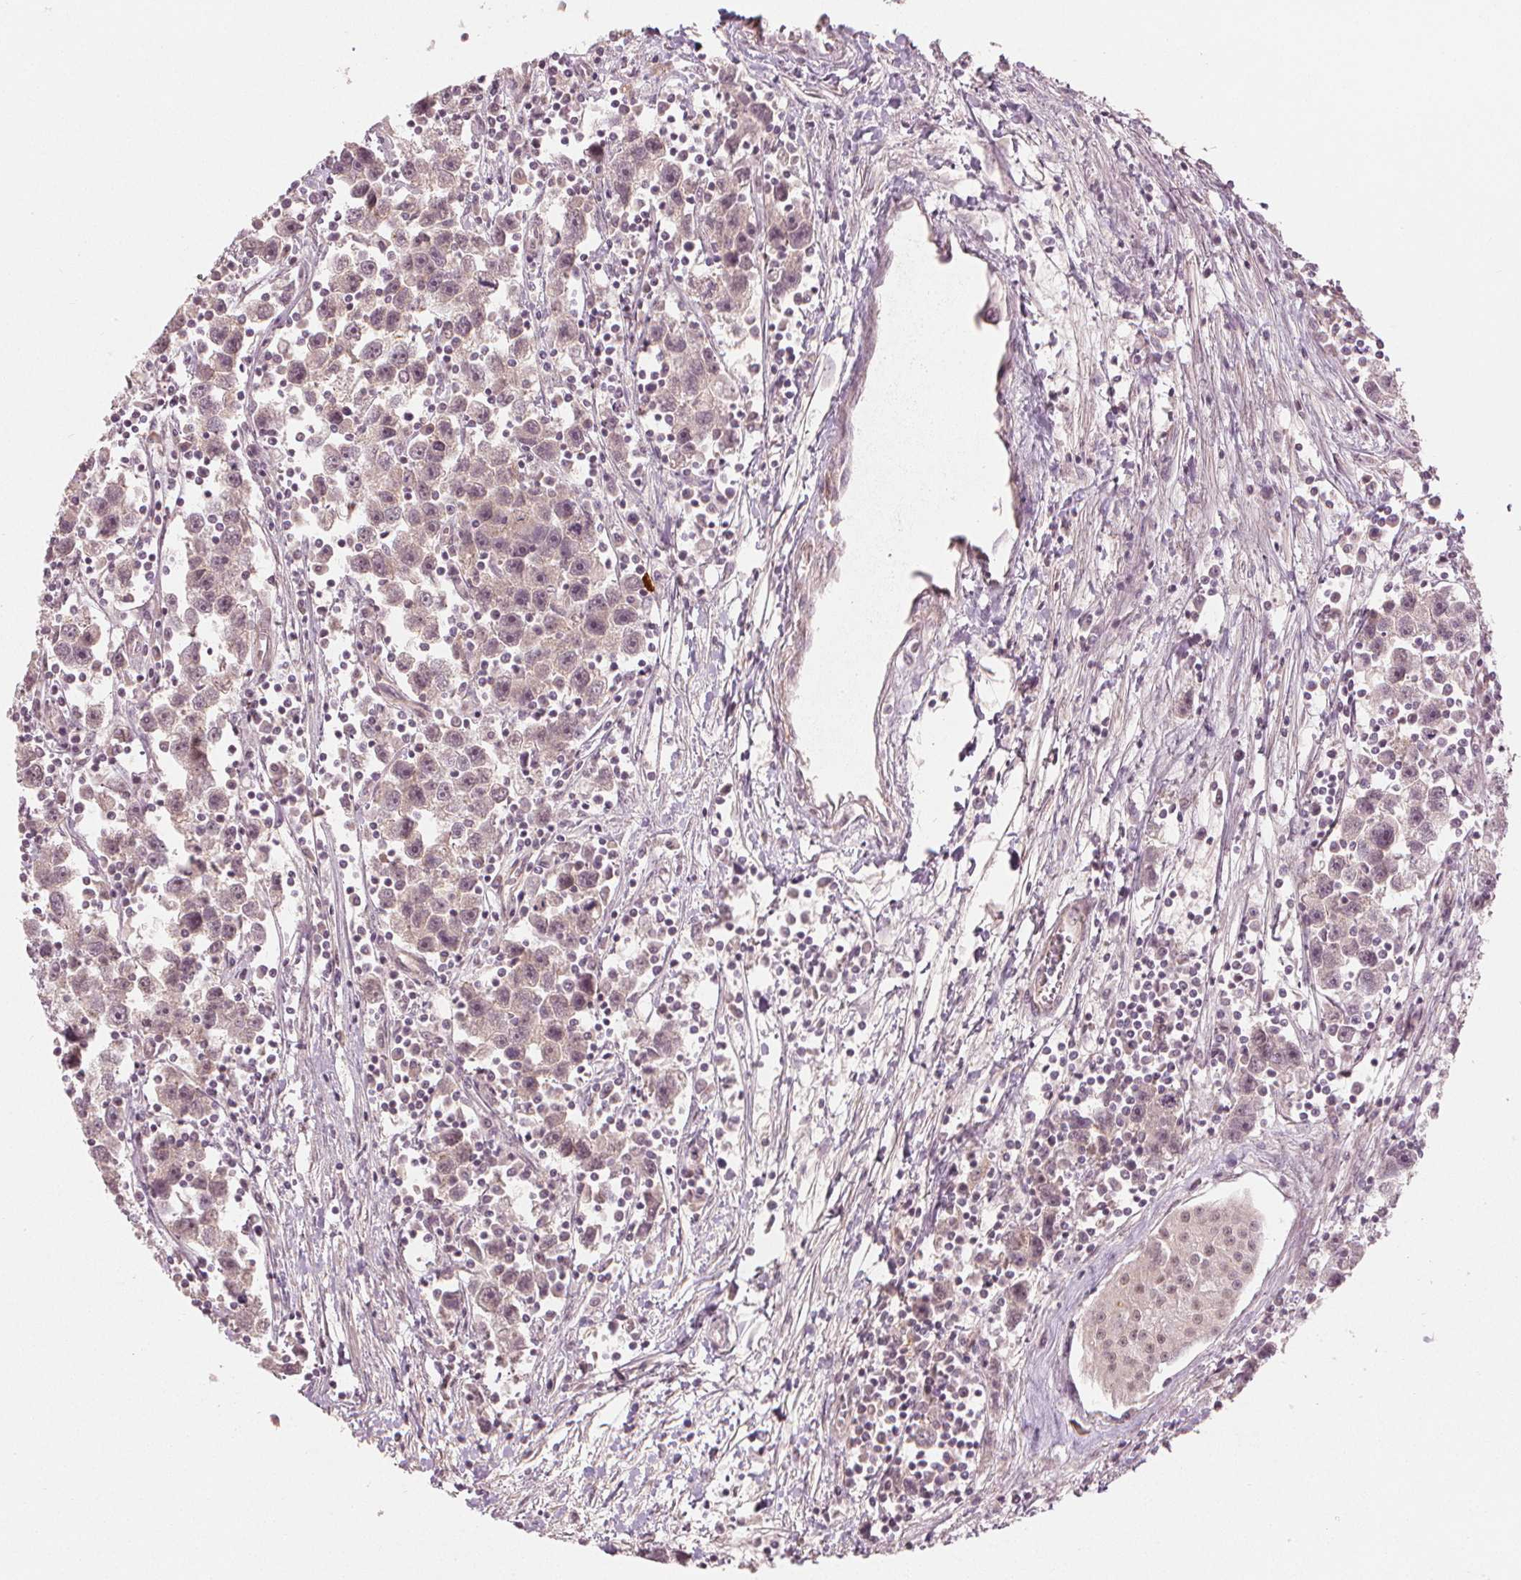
{"staining": {"intensity": "weak", "quantity": ">75%", "location": "nuclear"}, "tissue": "testis cancer", "cell_type": "Tumor cells", "image_type": "cancer", "snomed": [{"axis": "morphology", "description": "Seminoma, NOS"}, {"axis": "topography", "description": "Testis"}], "caption": "Brown immunohistochemical staining in human testis seminoma shows weak nuclear staining in about >75% of tumor cells.", "gene": "CLBA1", "patient": {"sex": "male", "age": 30}}